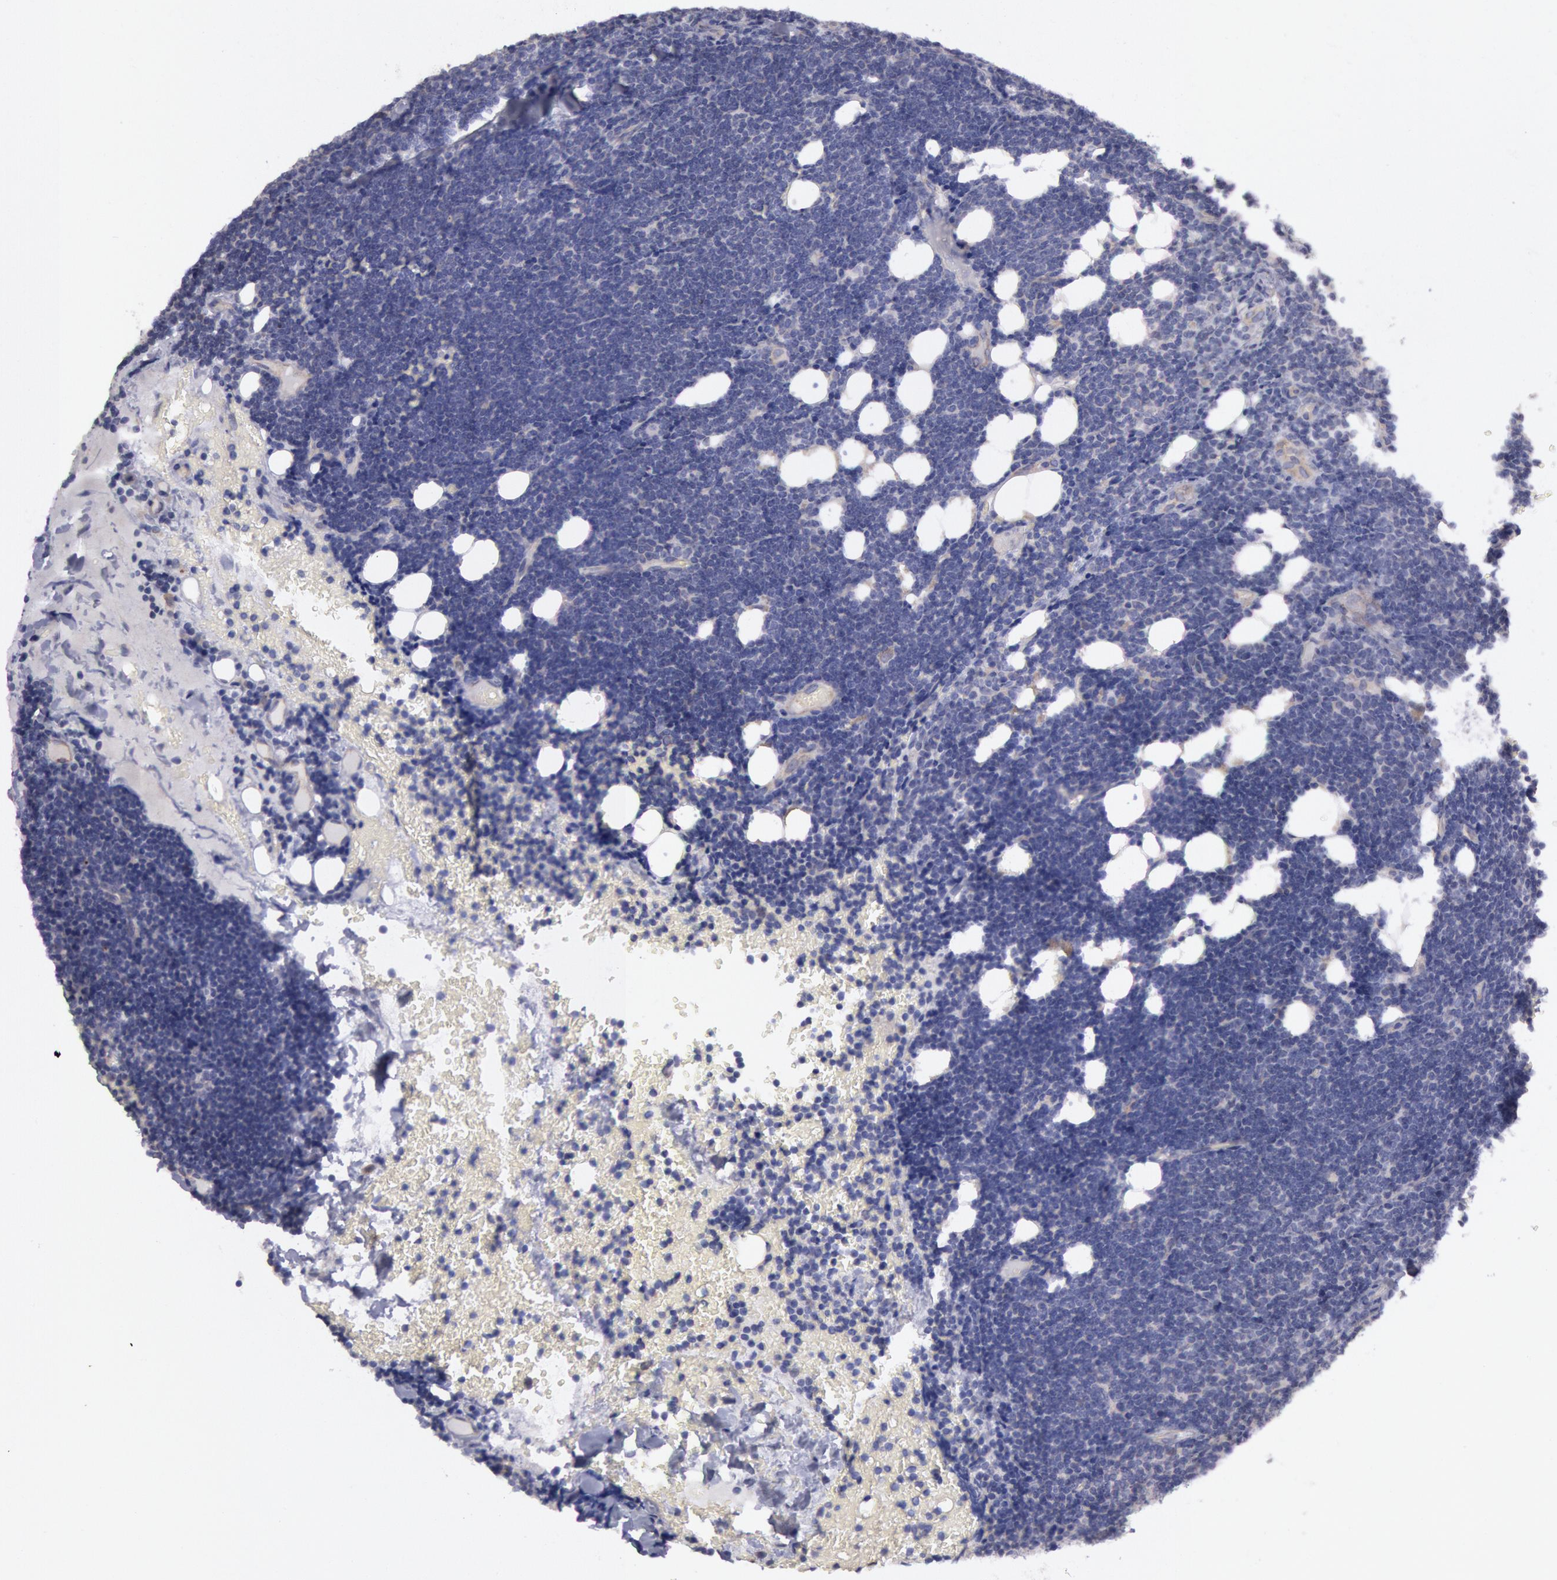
{"staining": {"intensity": "negative", "quantity": "none", "location": "none"}, "tissue": "lymphoma", "cell_type": "Tumor cells", "image_type": "cancer", "snomed": [{"axis": "morphology", "description": "Malignant lymphoma, non-Hodgkin's type, Low grade"}, {"axis": "topography", "description": "Lymph node"}], "caption": "Immunohistochemistry image of neoplastic tissue: lymphoma stained with DAB reveals no significant protein positivity in tumor cells.", "gene": "AMOTL1", "patient": {"sex": "female", "age": 51}}